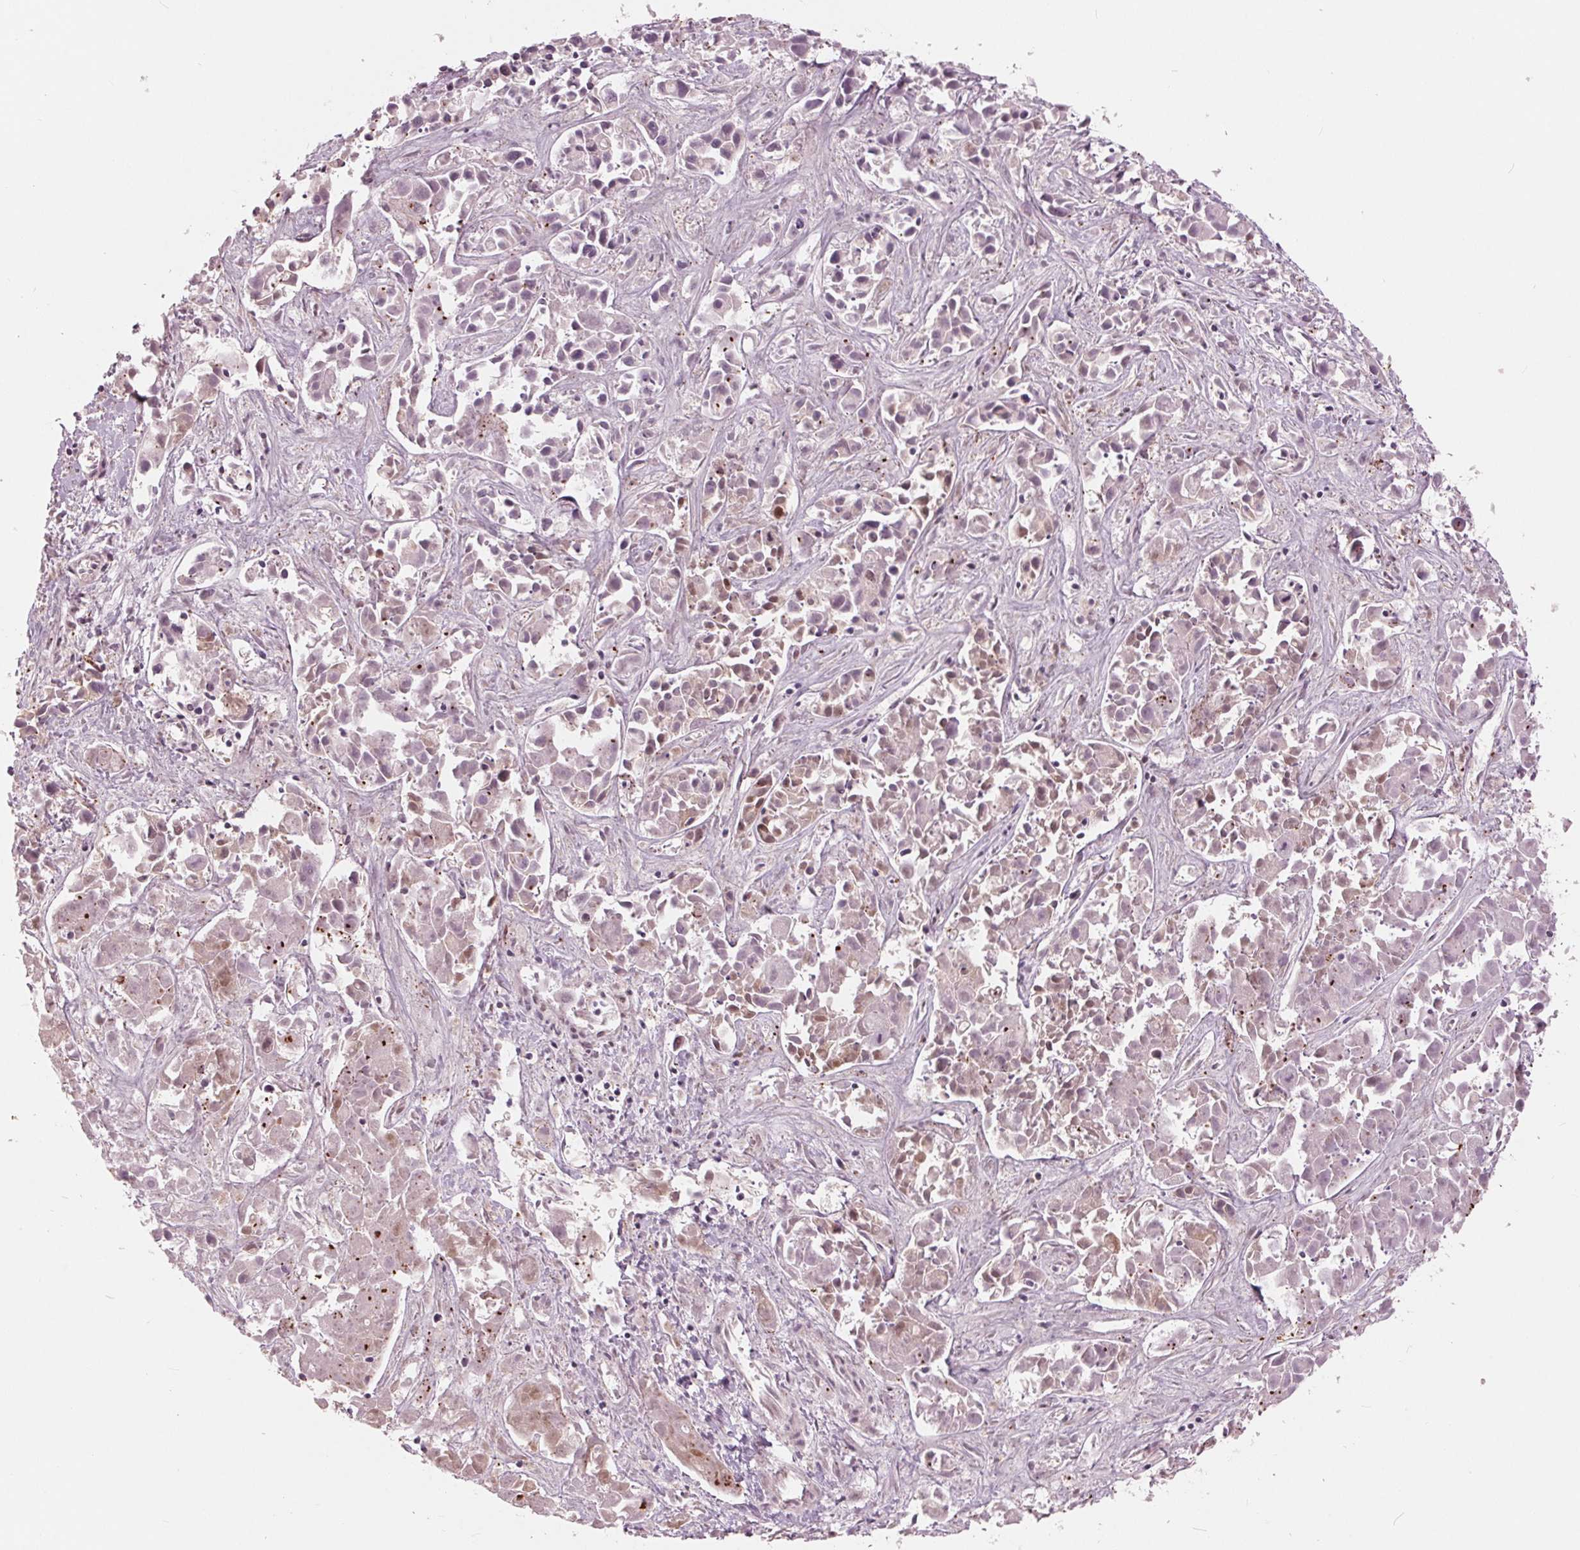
{"staining": {"intensity": "negative", "quantity": "none", "location": "none"}, "tissue": "liver cancer", "cell_type": "Tumor cells", "image_type": "cancer", "snomed": [{"axis": "morphology", "description": "Cholangiocarcinoma"}, {"axis": "topography", "description": "Liver"}], "caption": "Image shows no protein staining in tumor cells of liver cancer tissue.", "gene": "TXNIP", "patient": {"sex": "female", "age": 81}}